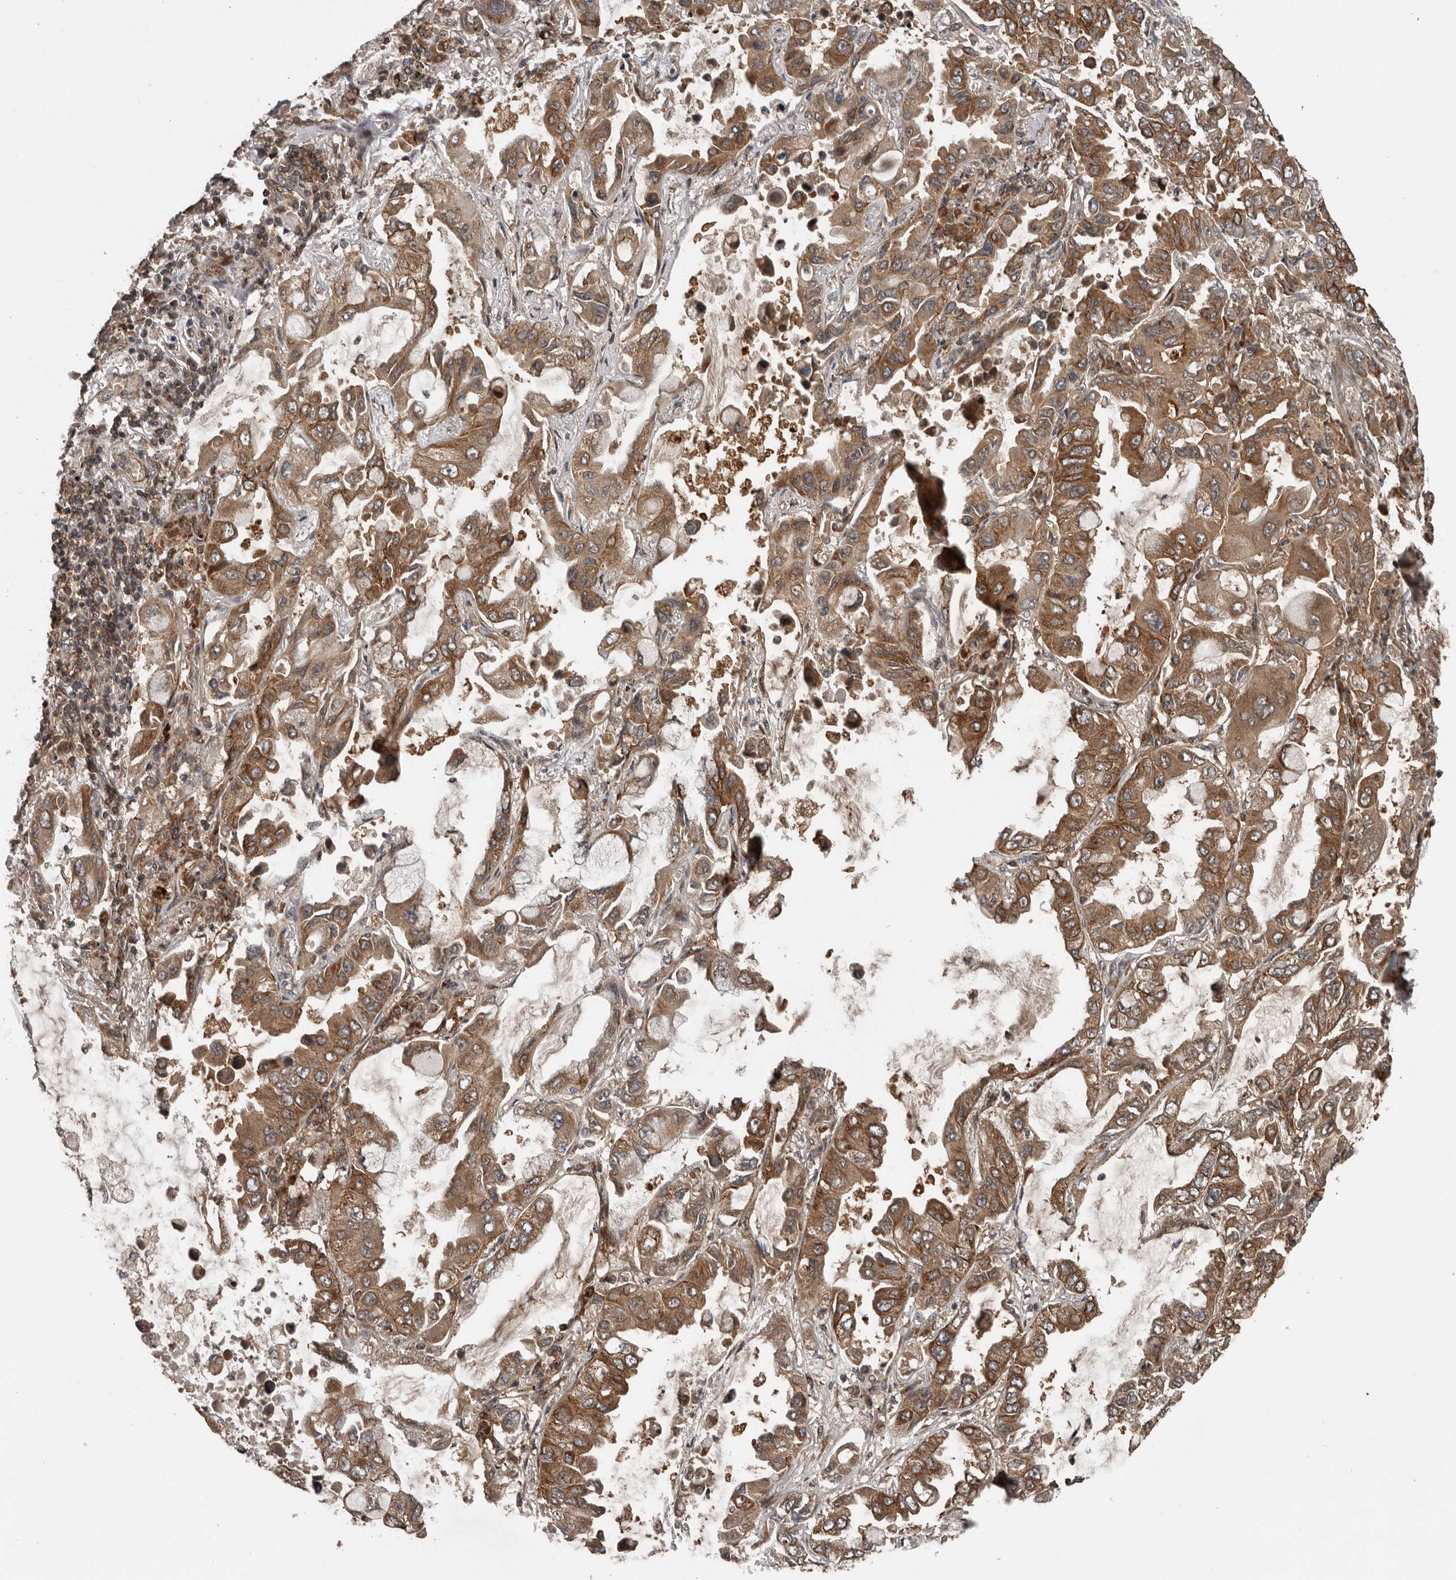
{"staining": {"intensity": "moderate", "quantity": ">75%", "location": "cytoplasmic/membranous"}, "tissue": "lung cancer", "cell_type": "Tumor cells", "image_type": "cancer", "snomed": [{"axis": "morphology", "description": "Adenocarcinoma, NOS"}, {"axis": "topography", "description": "Lung"}], "caption": "A high-resolution image shows immunohistochemistry (IHC) staining of lung cancer (adenocarcinoma), which exhibits moderate cytoplasmic/membranous expression in approximately >75% of tumor cells.", "gene": "CCDC190", "patient": {"sex": "male", "age": 64}}